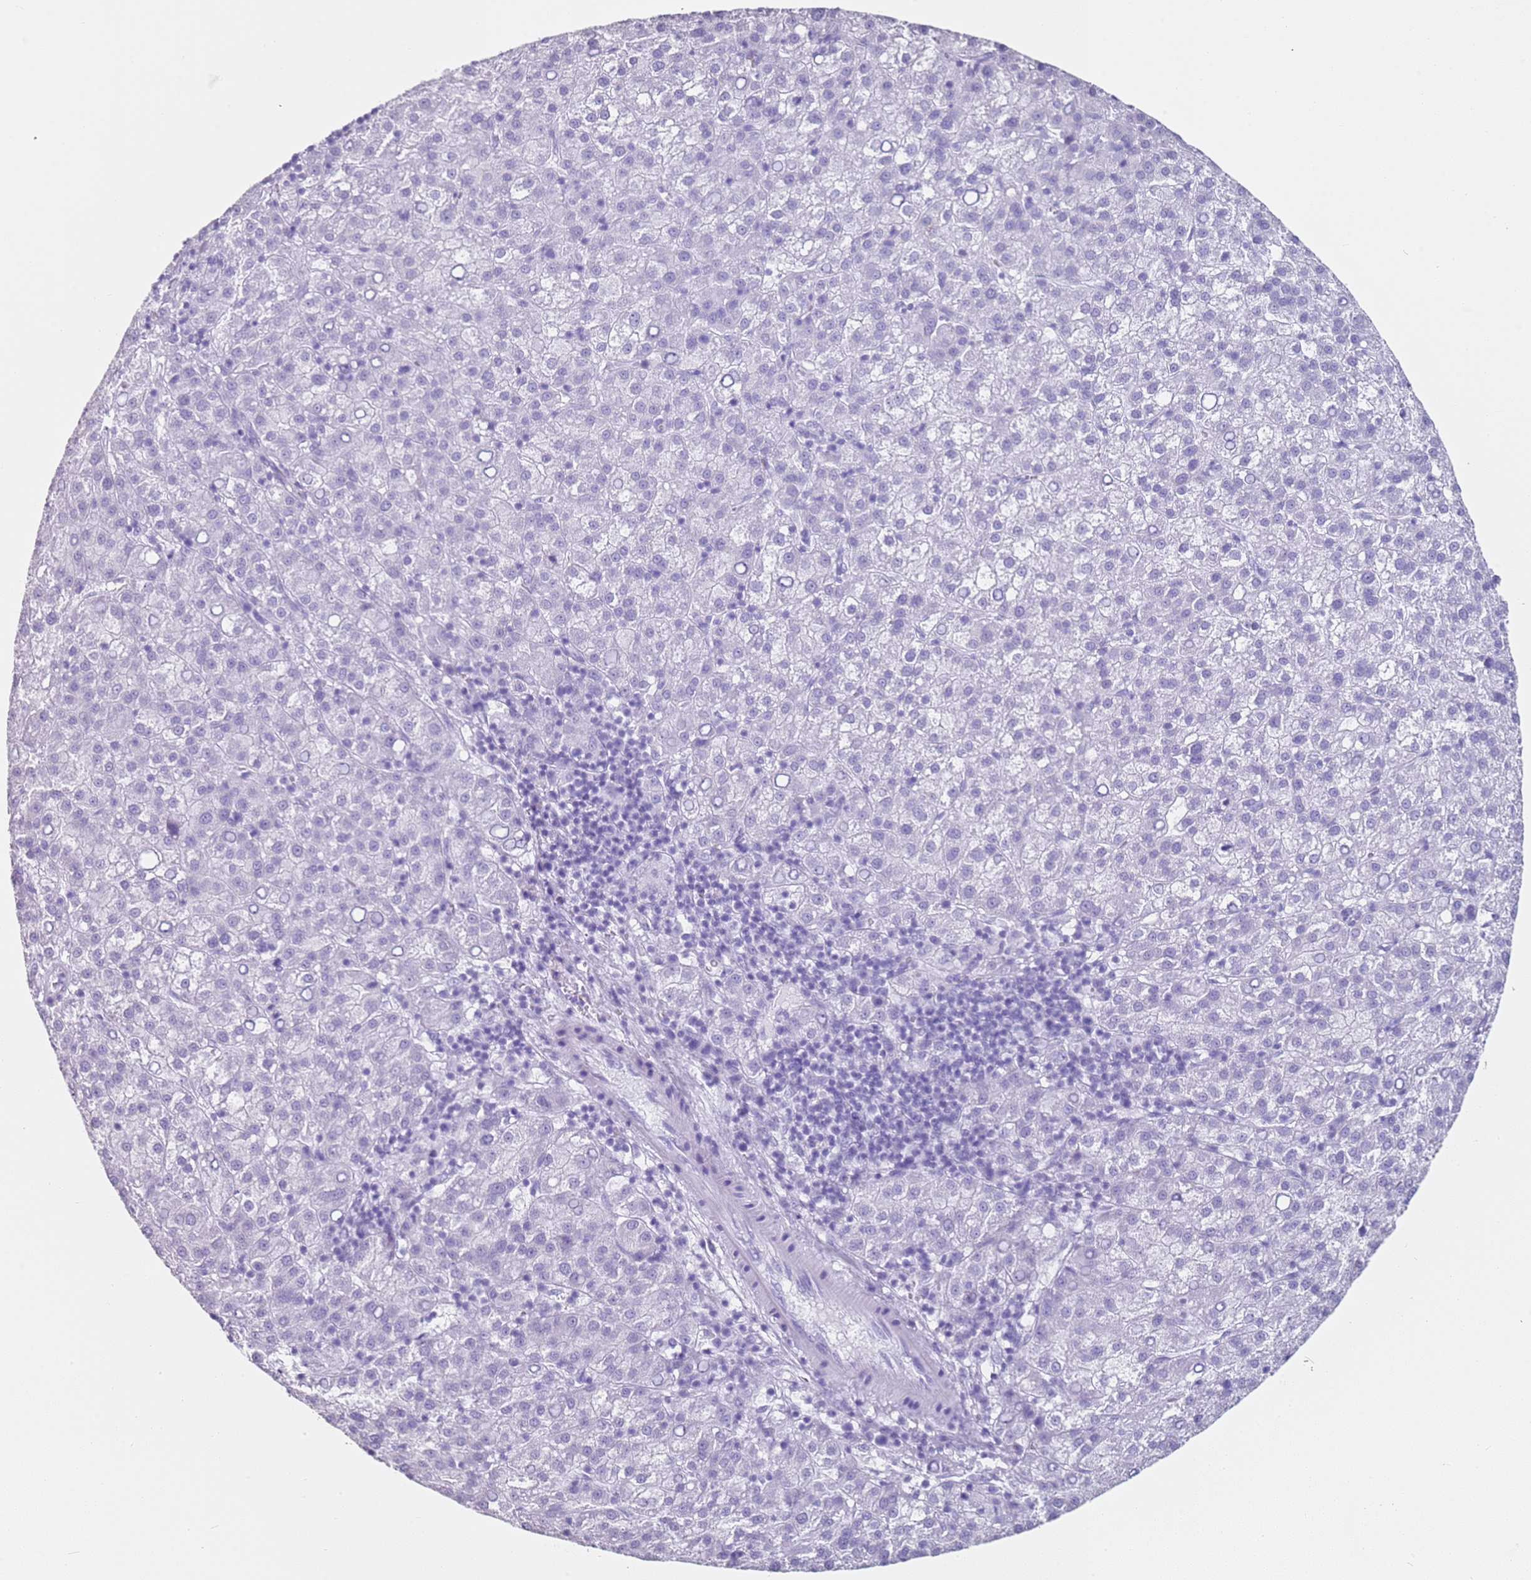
{"staining": {"intensity": "negative", "quantity": "none", "location": "none"}, "tissue": "liver cancer", "cell_type": "Tumor cells", "image_type": "cancer", "snomed": [{"axis": "morphology", "description": "Carcinoma, Hepatocellular, NOS"}, {"axis": "topography", "description": "Liver"}], "caption": "Human liver hepatocellular carcinoma stained for a protein using IHC exhibits no staining in tumor cells.", "gene": "ALS2", "patient": {"sex": "female", "age": 58}}